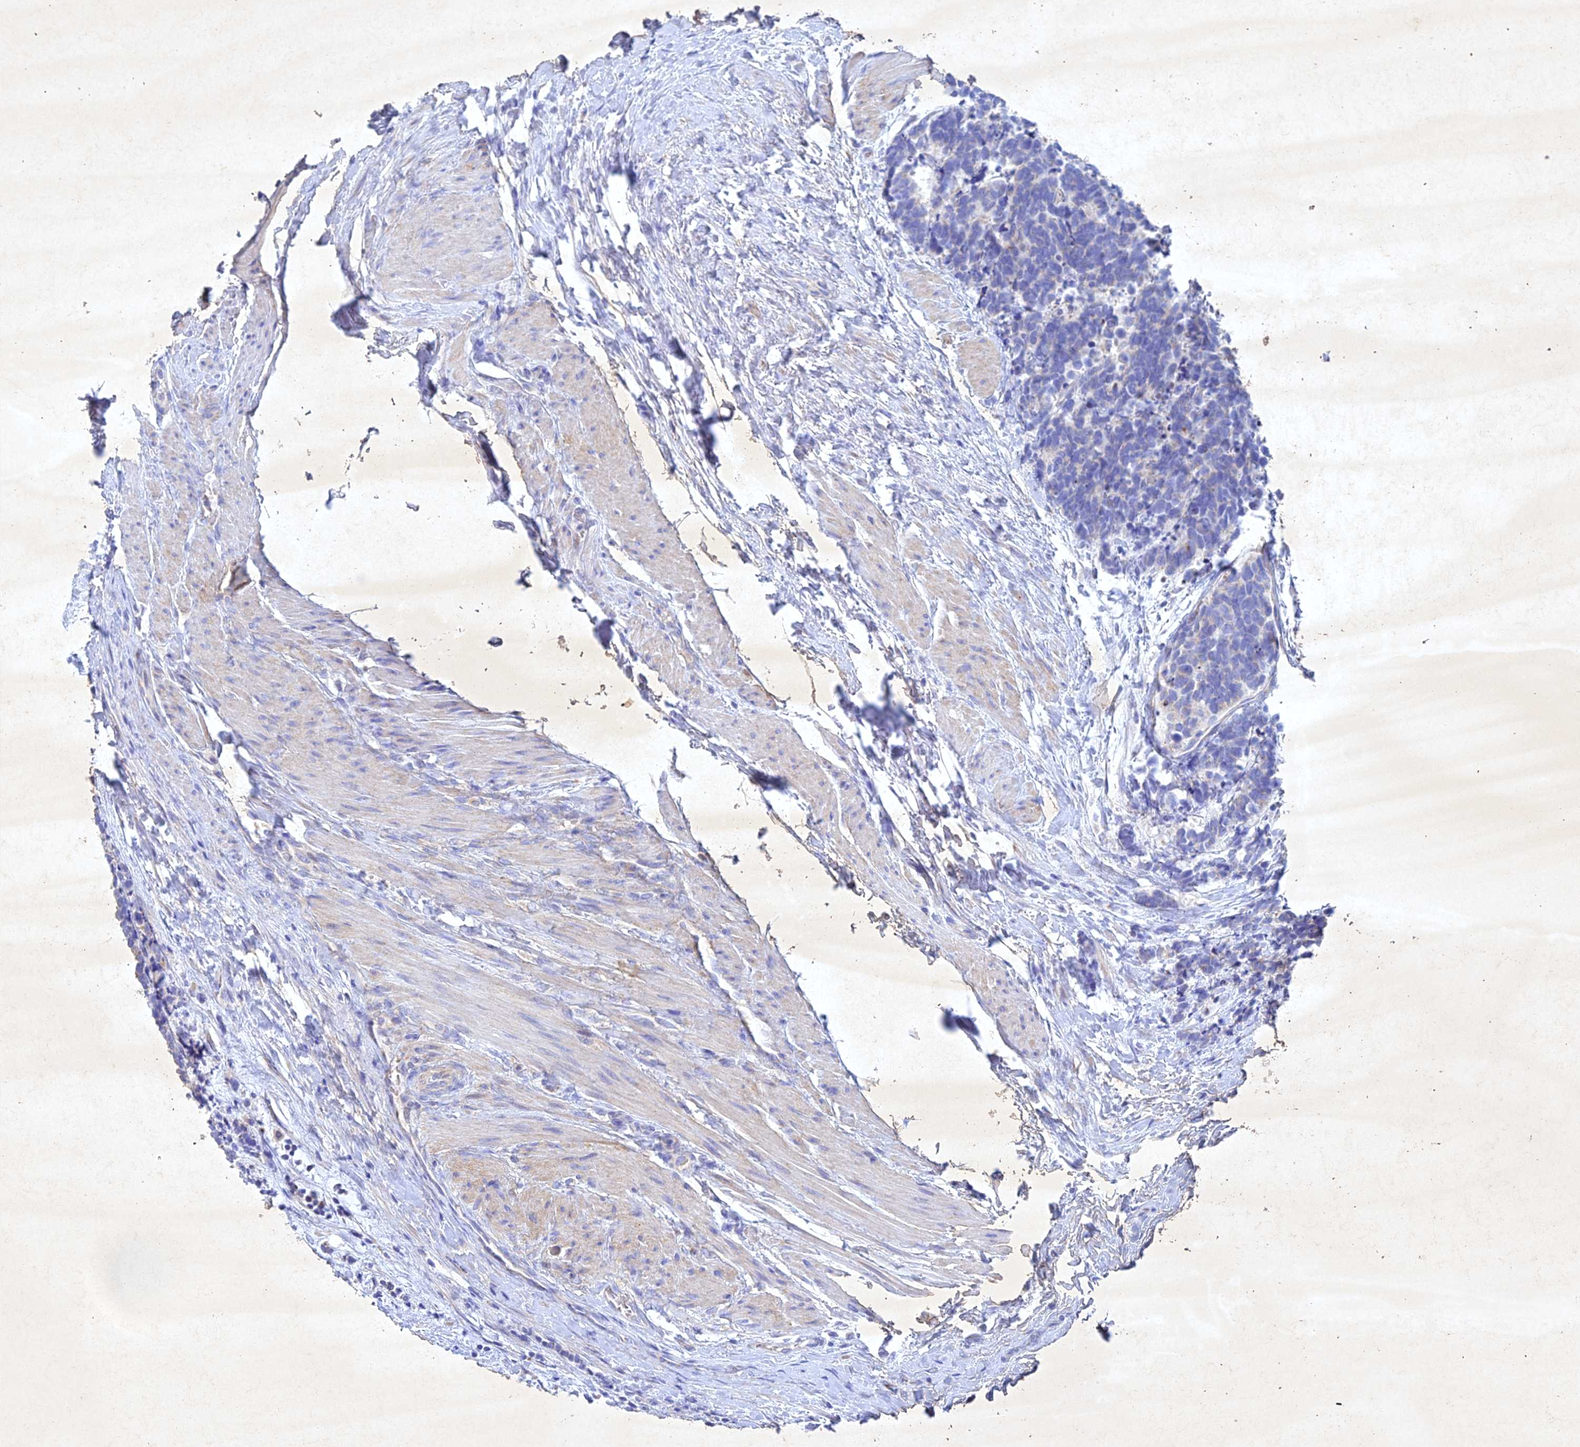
{"staining": {"intensity": "negative", "quantity": "none", "location": "none"}, "tissue": "carcinoid", "cell_type": "Tumor cells", "image_type": "cancer", "snomed": [{"axis": "morphology", "description": "Carcinoma, NOS"}, {"axis": "morphology", "description": "Carcinoid, malignant, NOS"}, {"axis": "topography", "description": "Prostate"}], "caption": "A high-resolution photomicrograph shows immunohistochemistry (IHC) staining of carcinoma, which demonstrates no significant staining in tumor cells.", "gene": "NDUFV1", "patient": {"sex": "male", "age": 57}}